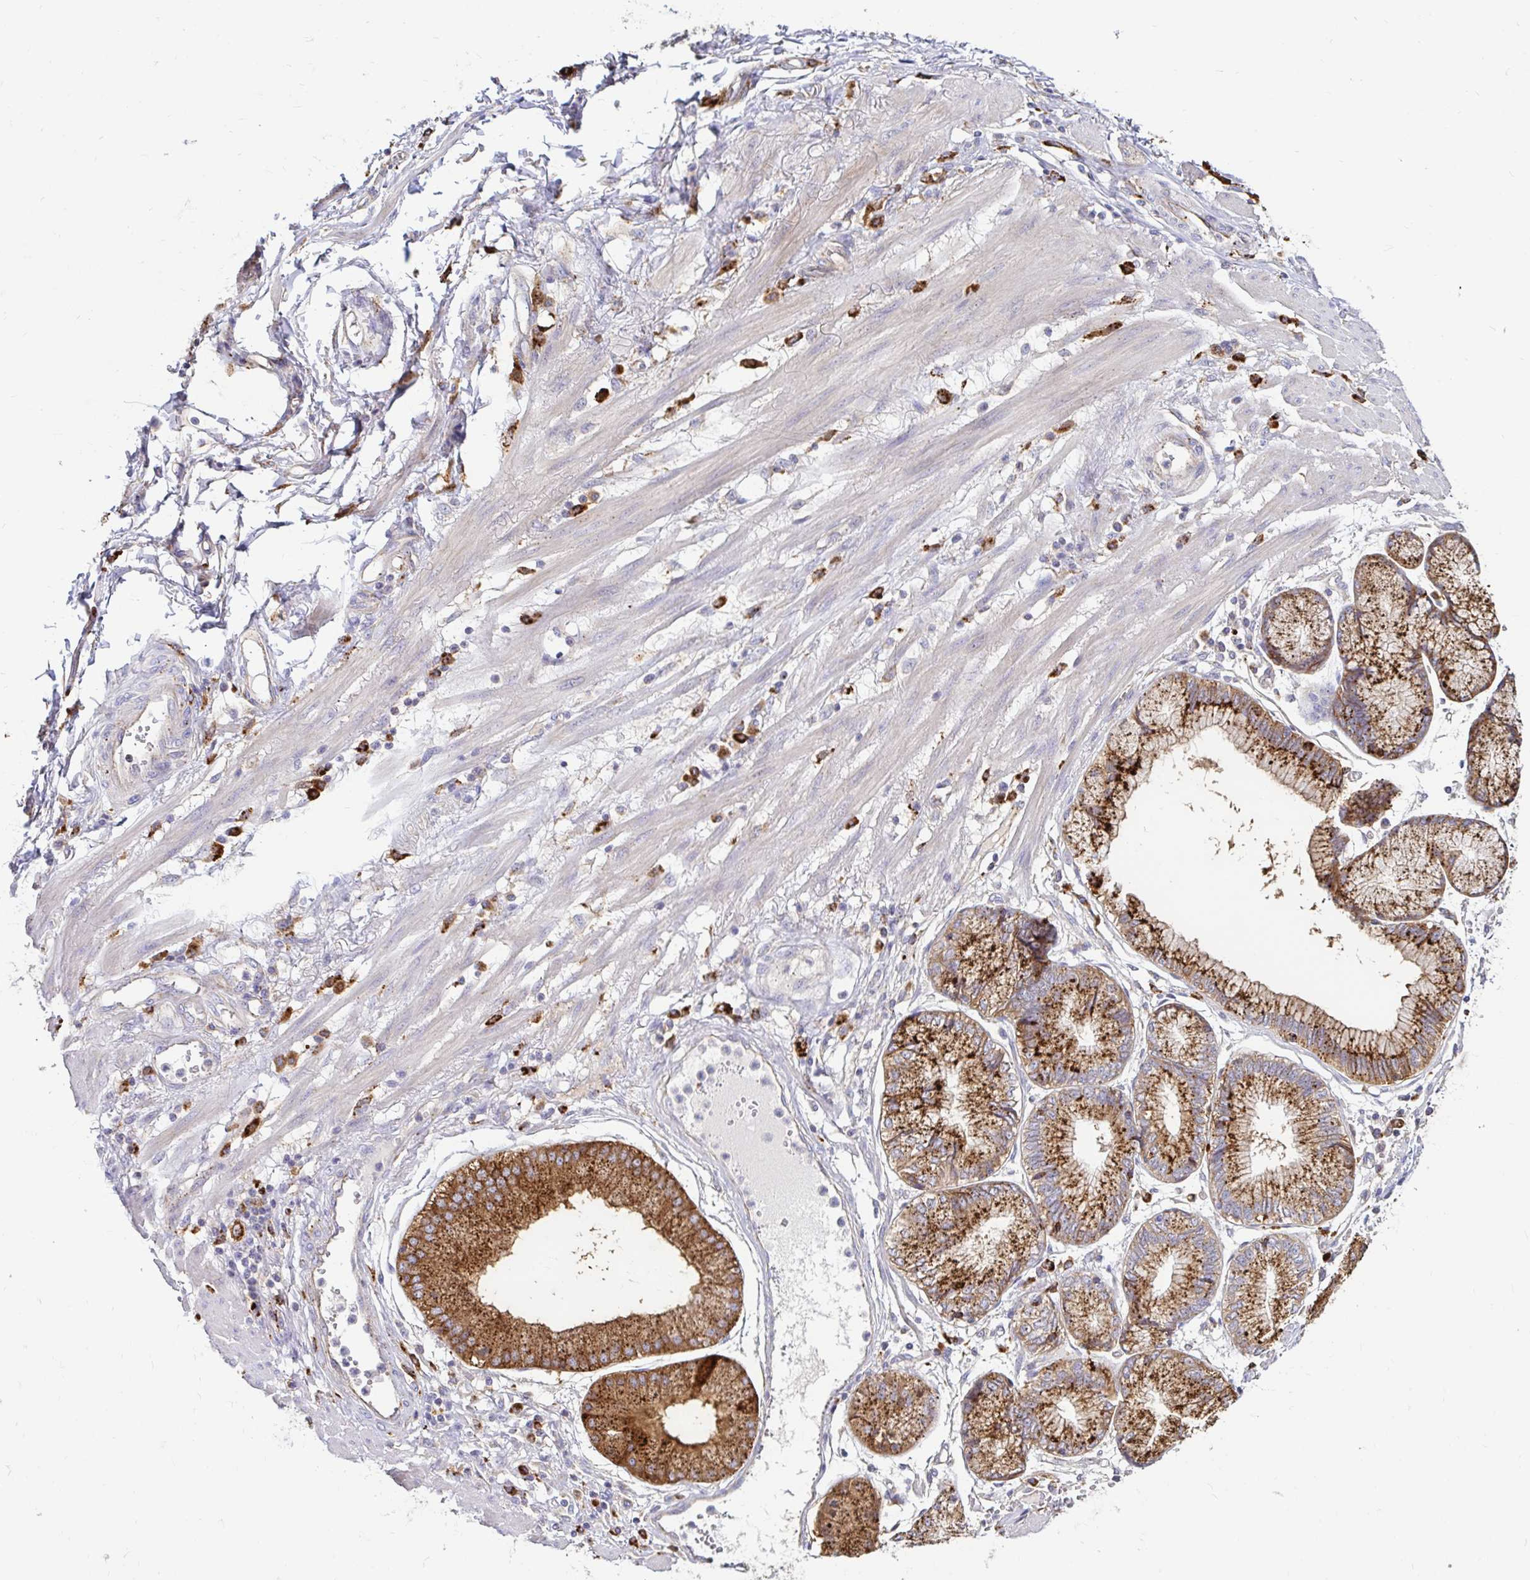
{"staining": {"intensity": "strong", "quantity": ">75%", "location": "cytoplasmic/membranous"}, "tissue": "stomach cancer", "cell_type": "Tumor cells", "image_type": "cancer", "snomed": [{"axis": "morphology", "description": "Adenocarcinoma, NOS"}, {"axis": "topography", "description": "Stomach, upper"}], "caption": "Tumor cells demonstrate high levels of strong cytoplasmic/membranous staining in about >75% of cells in human stomach cancer (adenocarcinoma).", "gene": "FUCA1", "patient": {"sex": "male", "age": 69}}